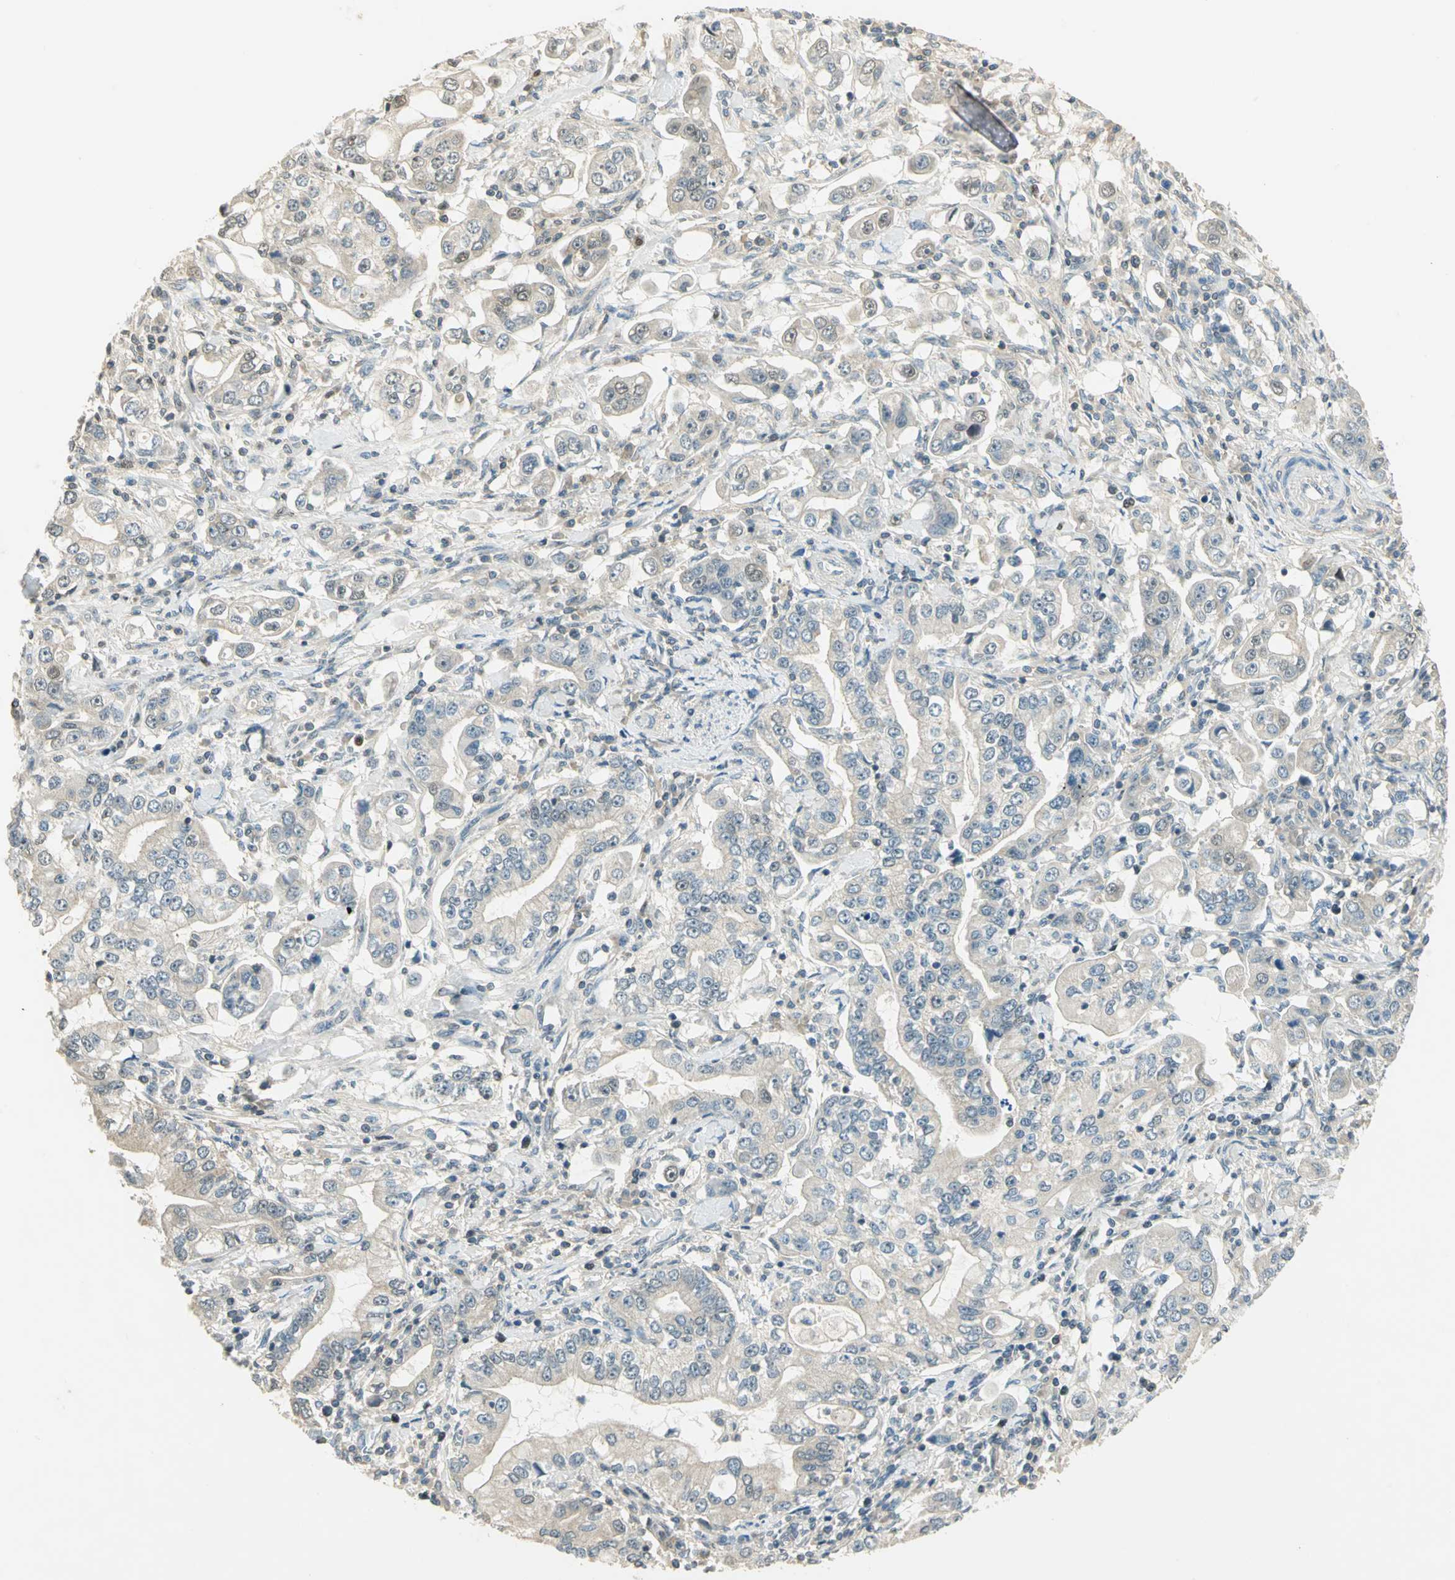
{"staining": {"intensity": "weak", "quantity": "25%-75%", "location": "cytoplasmic/membranous"}, "tissue": "stomach cancer", "cell_type": "Tumor cells", "image_type": "cancer", "snomed": [{"axis": "morphology", "description": "Adenocarcinoma, NOS"}, {"axis": "topography", "description": "Stomach, lower"}], "caption": "The micrograph reveals a brown stain indicating the presence of a protein in the cytoplasmic/membranous of tumor cells in stomach cancer.", "gene": "BIRC2", "patient": {"sex": "female", "age": 72}}